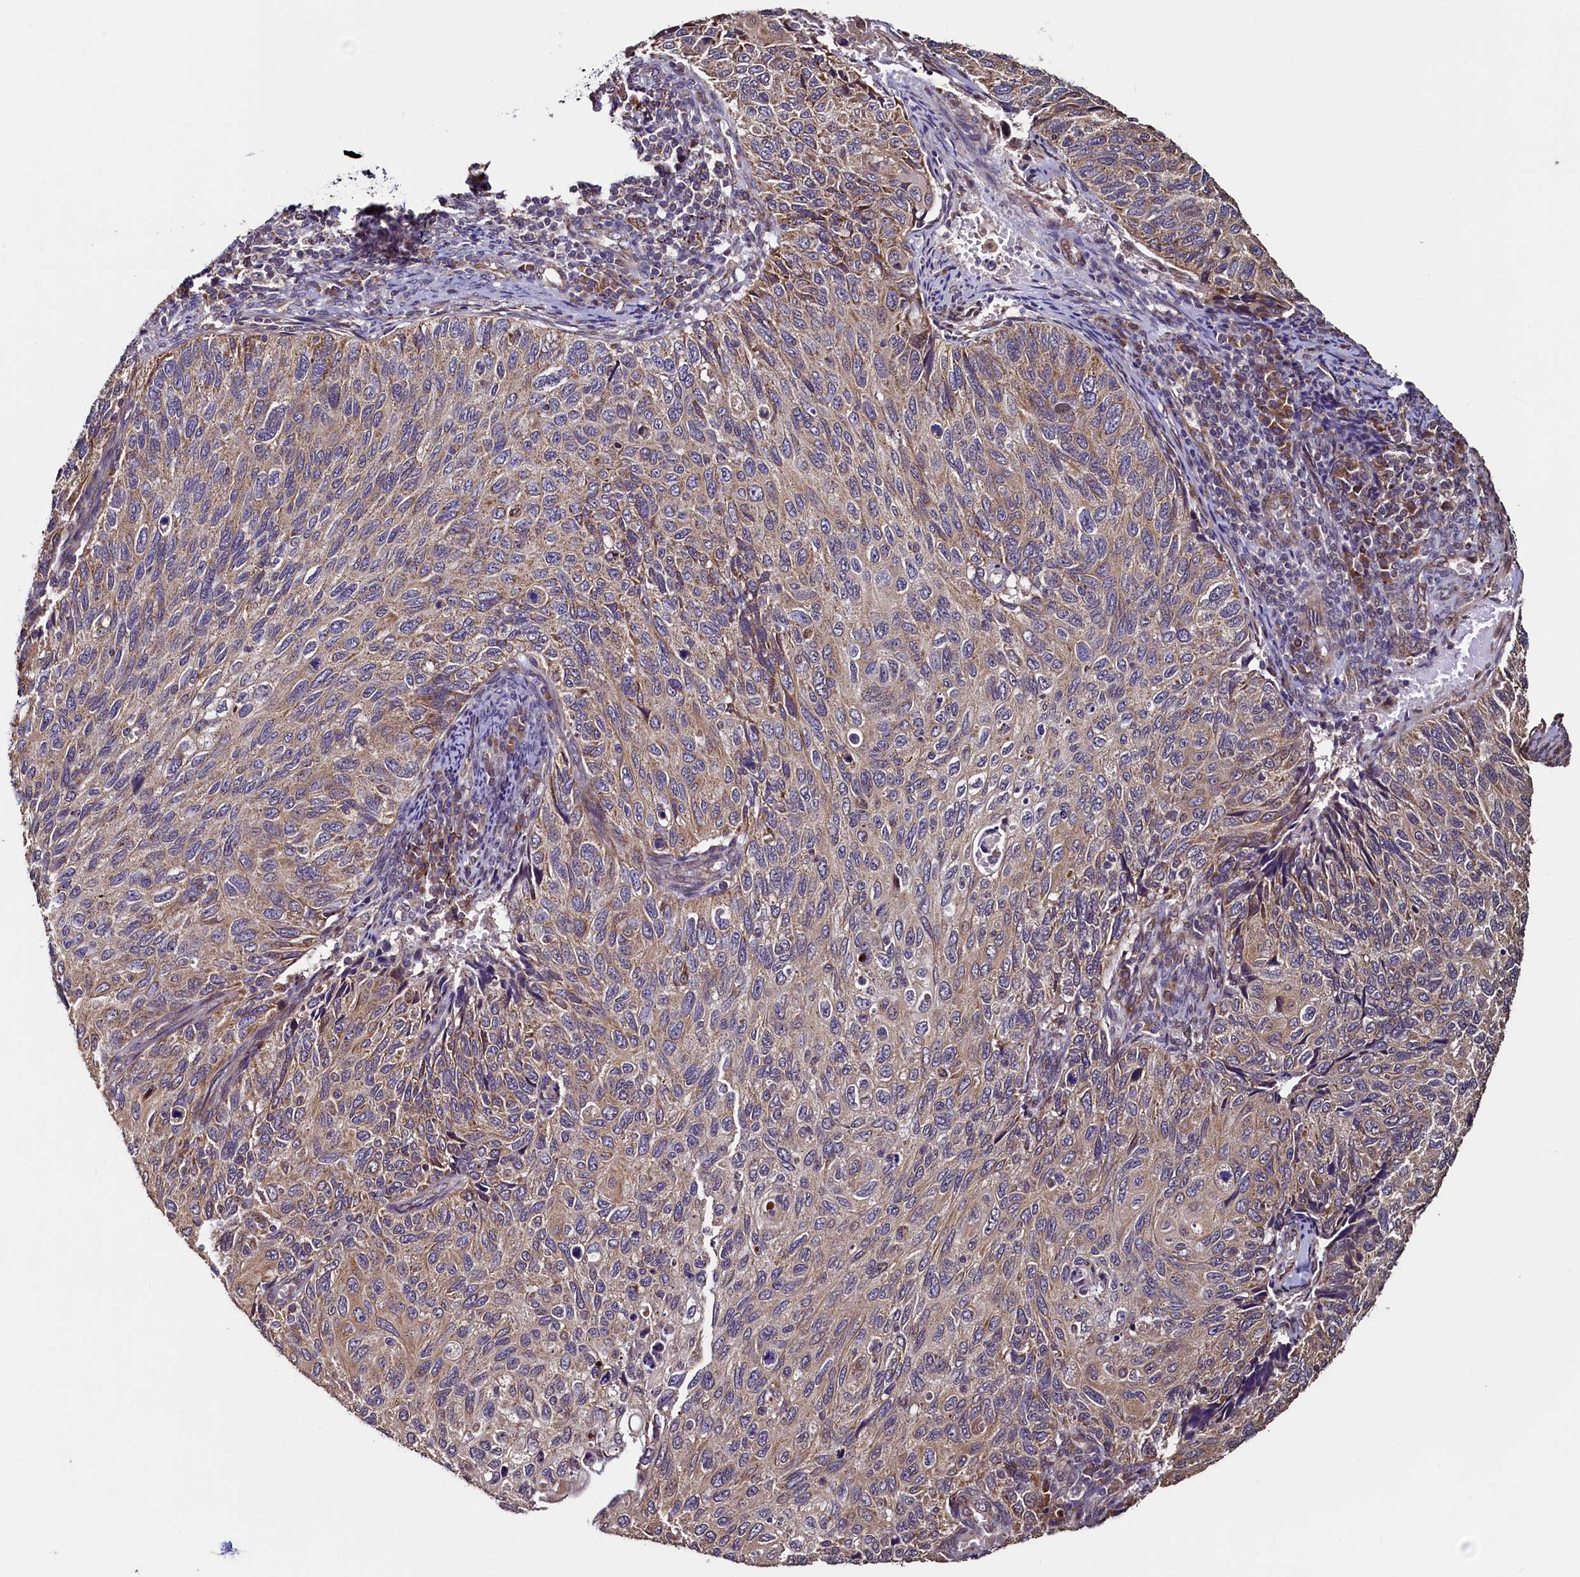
{"staining": {"intensity": "weak", "quantity": ">75%", "location": "cytoplasmic/membranous"}, "tissue": "cervical cancer", "cell_type": "Tumor cells", "image_type": "cancer", "snomed": [{"axis": "morphology", "description": "Squamous cell carcinoma, NOS"}, {"axis": "topography", "description": "Cervix"}], "caption": "A low amount of weak cytoplasmic/membranous staining is seen in approximately >75% of tumor cells in squamous cell carcinoma (cervical) tissue. Nuclei are stained in blue.", "gene": "RBFA", "patient": {"sex": "female", "age": 70}}